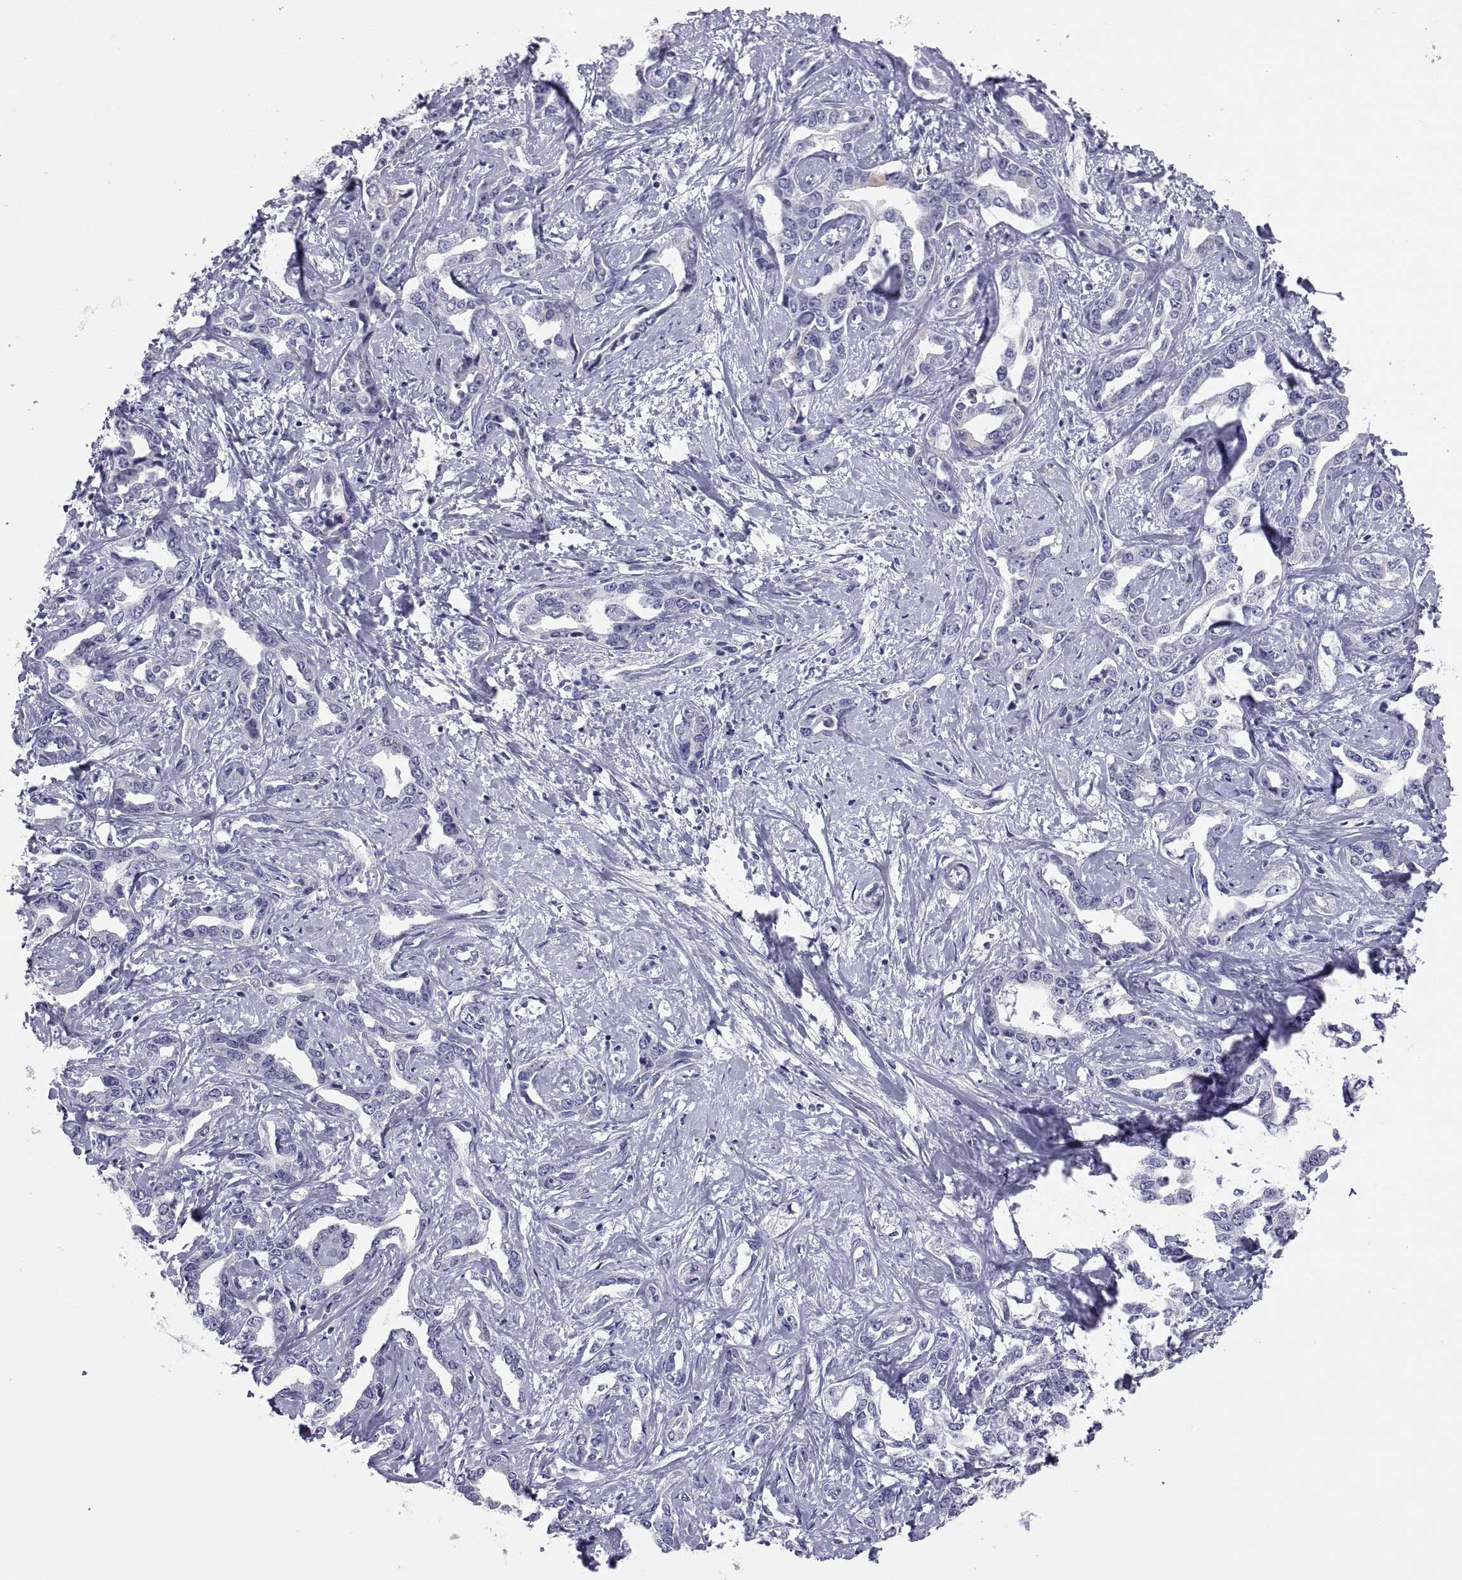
{"staining": {"intensity": "negative", "quantity": "none", "location": "none"}, "tissue": "liver cancer", "cell_type": "Tumor cells", "image_type": "cancer", "snomed": [{"axis": "morphology", "description": "Cholangiocarcinoma"}, {"axis": "topography", "description": "Liver"}], "caption": "Immunohistochemistry (IHC) histopathology image of neoplastic tissue: liver cholangiocarcinoma stained with DAB demonstrates no significant protein staining in tumor cells. The staining is performed using DAB (3,3'-diaminobenzidine) brown chromogen with nuclei counter-stained in using hematoxylin.", "gene": "FAM170A", "patient": {"sex": "male", "age": 59}}